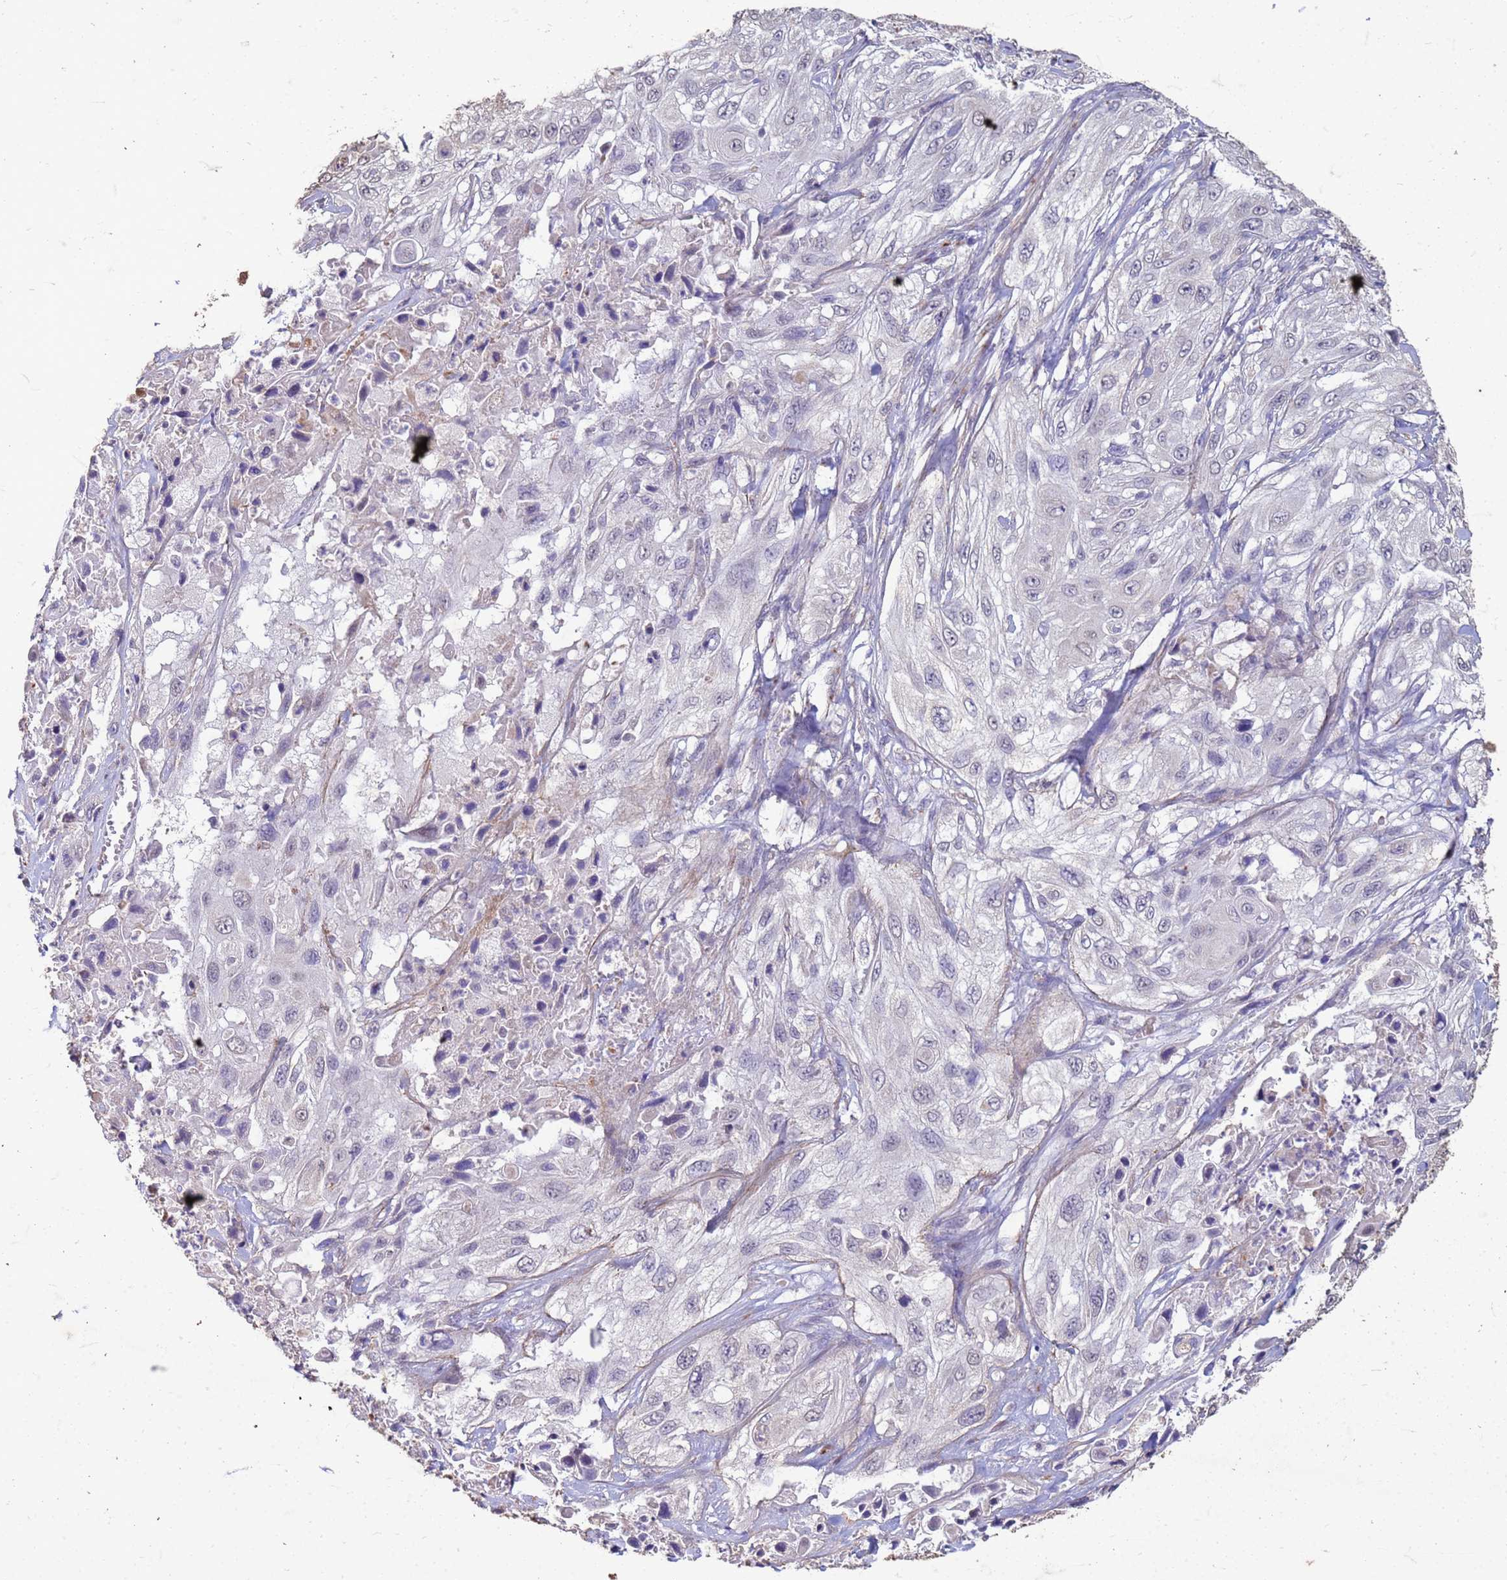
{"staining": {"intensity": "negative", "quantity": "none", "location": "none"}, "tissue": "cervical cancer", "cell_type": "Tumor cells", "image_type": "cancer", "snomed": [{"axis": "morphology", "description": "Squamous cell carcinoma, NOS"}, {"axis": "topography", "description": "Cervix"}], "caption": "DAB immunohistochemical staining of cervical squamous cell carcinoma shows no significant staining in tumor cells. Nuclei are stained in blue.", "gene": "SLC25A15", "patient": {"sex": "female", "age": 42}}